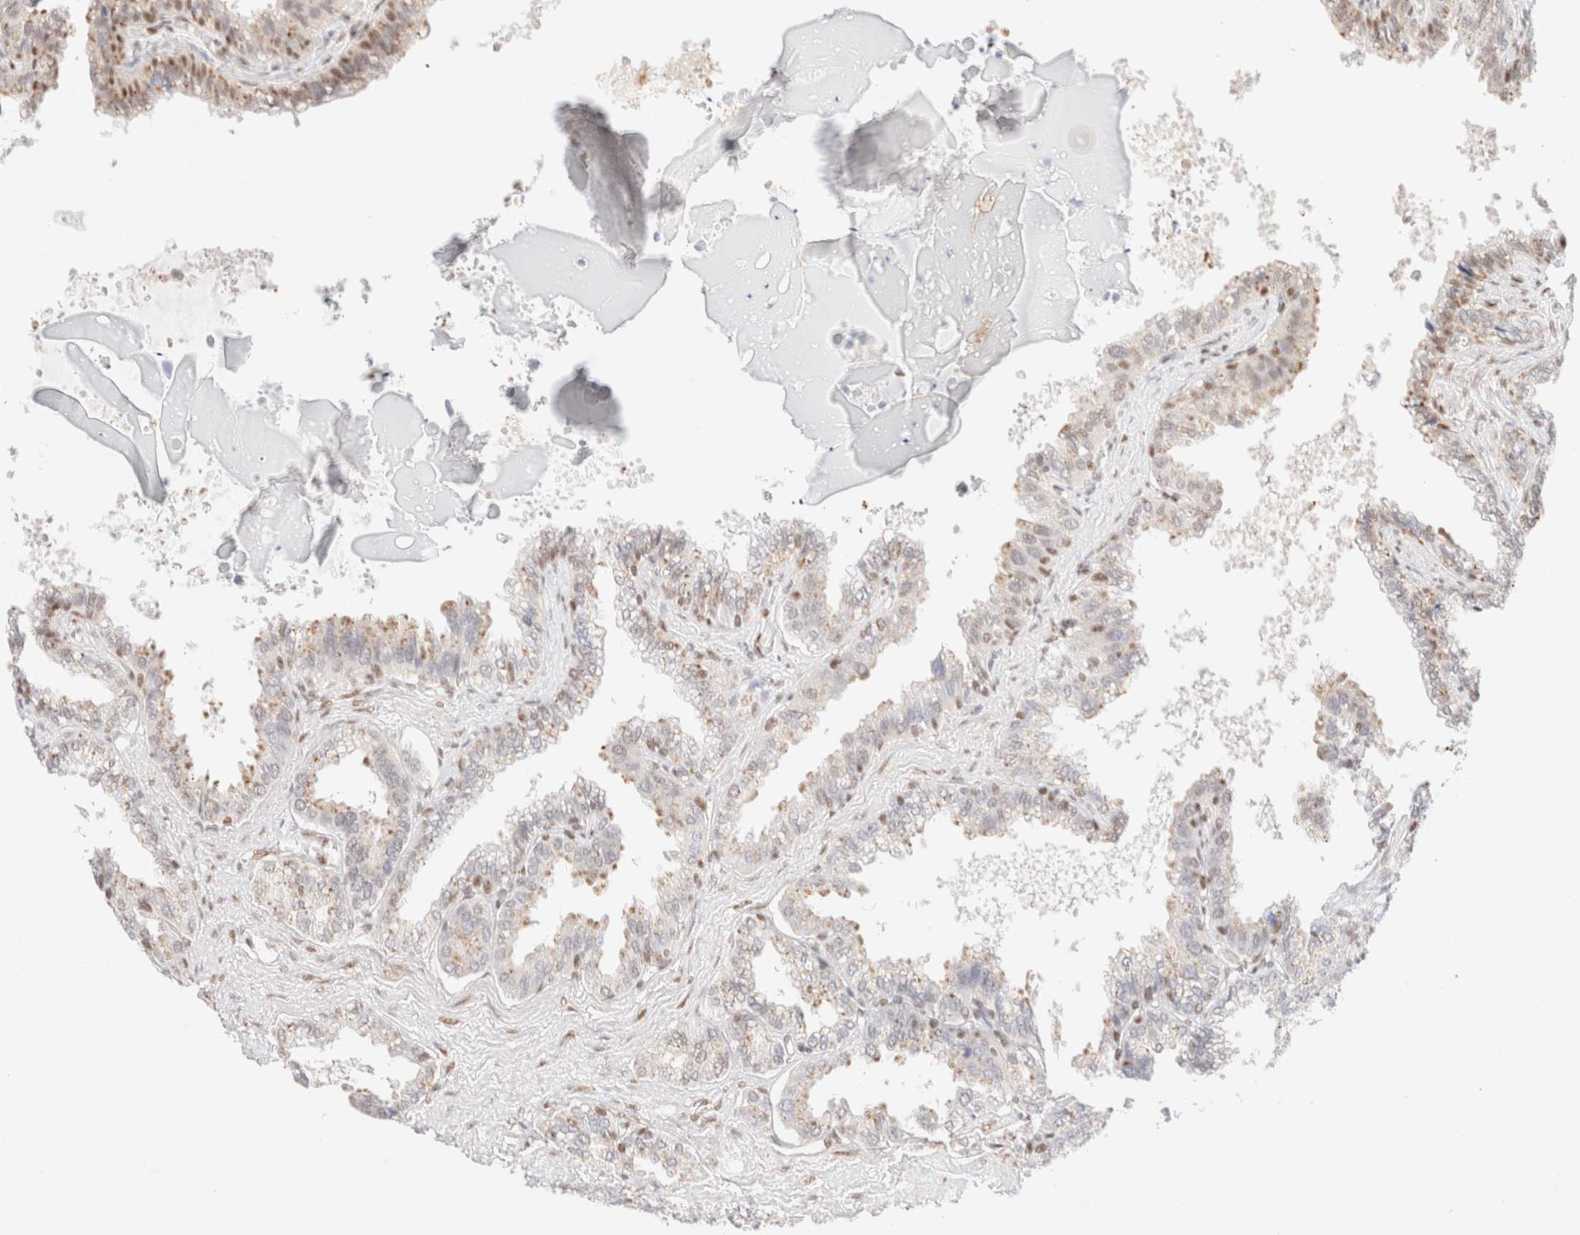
{"staining": {"intensity": "weak", "quantity": ">75%", "location": "nuclear"}, "tissue": "seminal vesicle", "cell_type": "Glandular cells", "image_type": "normal", "snomed": [{"axis": "morphology", "description": "Normal tissue, NOS"}, {"axis": "topography", "description": "Seminal veicle"}], "caption": "IHC staining of unremarkable seminal vesicle, which demonstrates low levels of weak nuclear expression in about >75% of glandular cells indicating weak nuclear protein positivity. The staining was performed using DAB (3,3'-diaminobenzidine) (brown) for protein detection and nuclei were counterstained in hematoxylin (blue).", "gene": "CIC", "patient": {"sex": "male", "age": 46}}